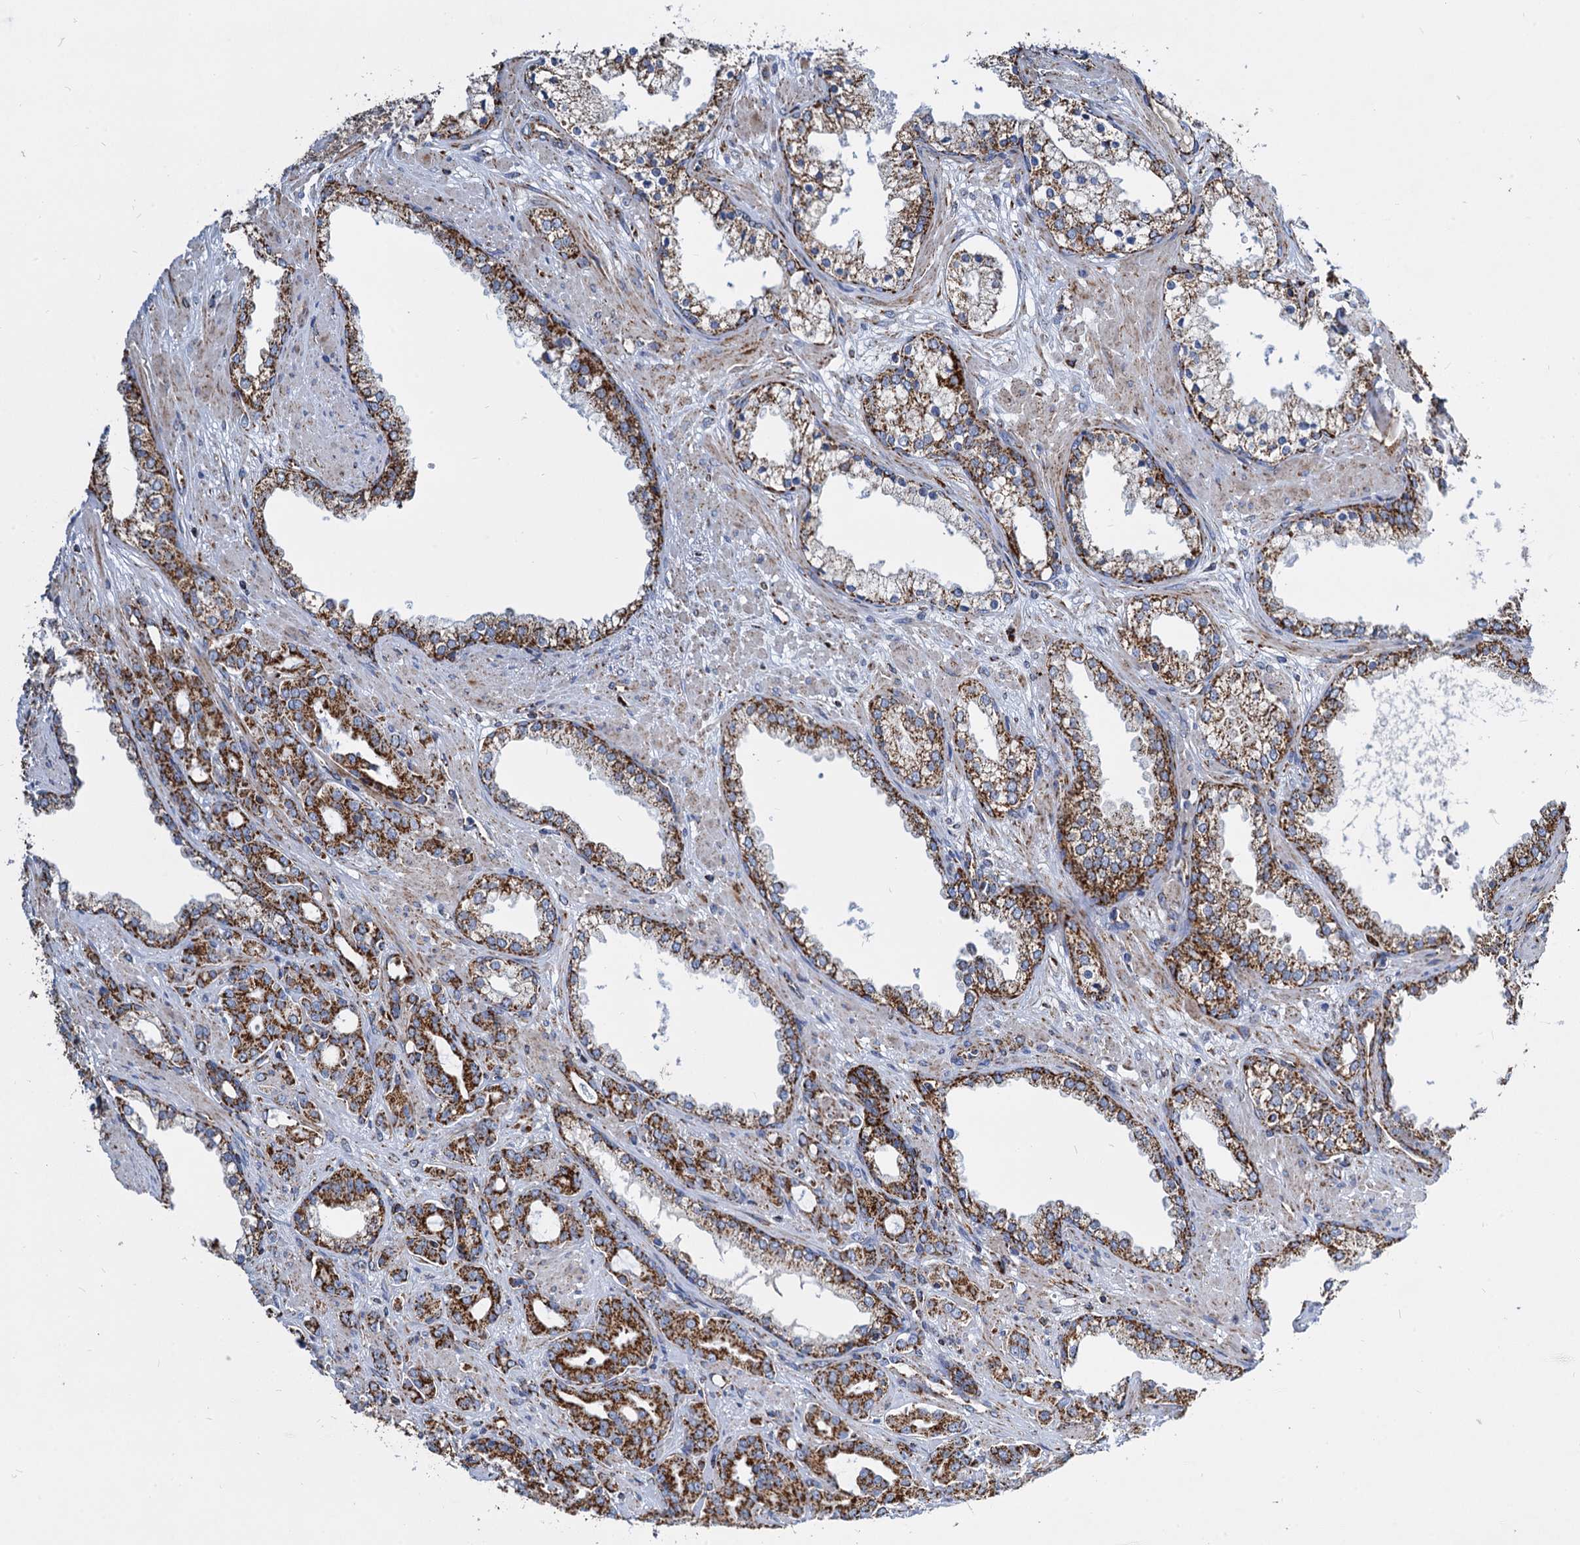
{"staining": {"intensity": "strong", "quantity": ">75%", "location": "cytoplasmic/membranous"}, "tissue": "prostate cancer", "cell_type": "Tumor cells", "image_type": "cancer", "snomed": [{"axis": "morphology", "description": "Adenocarcinoma, High grade"}, {"axis": "topography", "description": "Prostate"}], "caption": "A high amount of strong cytoplasmic/membranous positivity is appreciated in approximately >75% of tumor cells in prostate cancer (adenocarcinoma (high-grade)) tissue.", "gene": "TIMM10", "patient": {"sex": "male", "age": 72}}